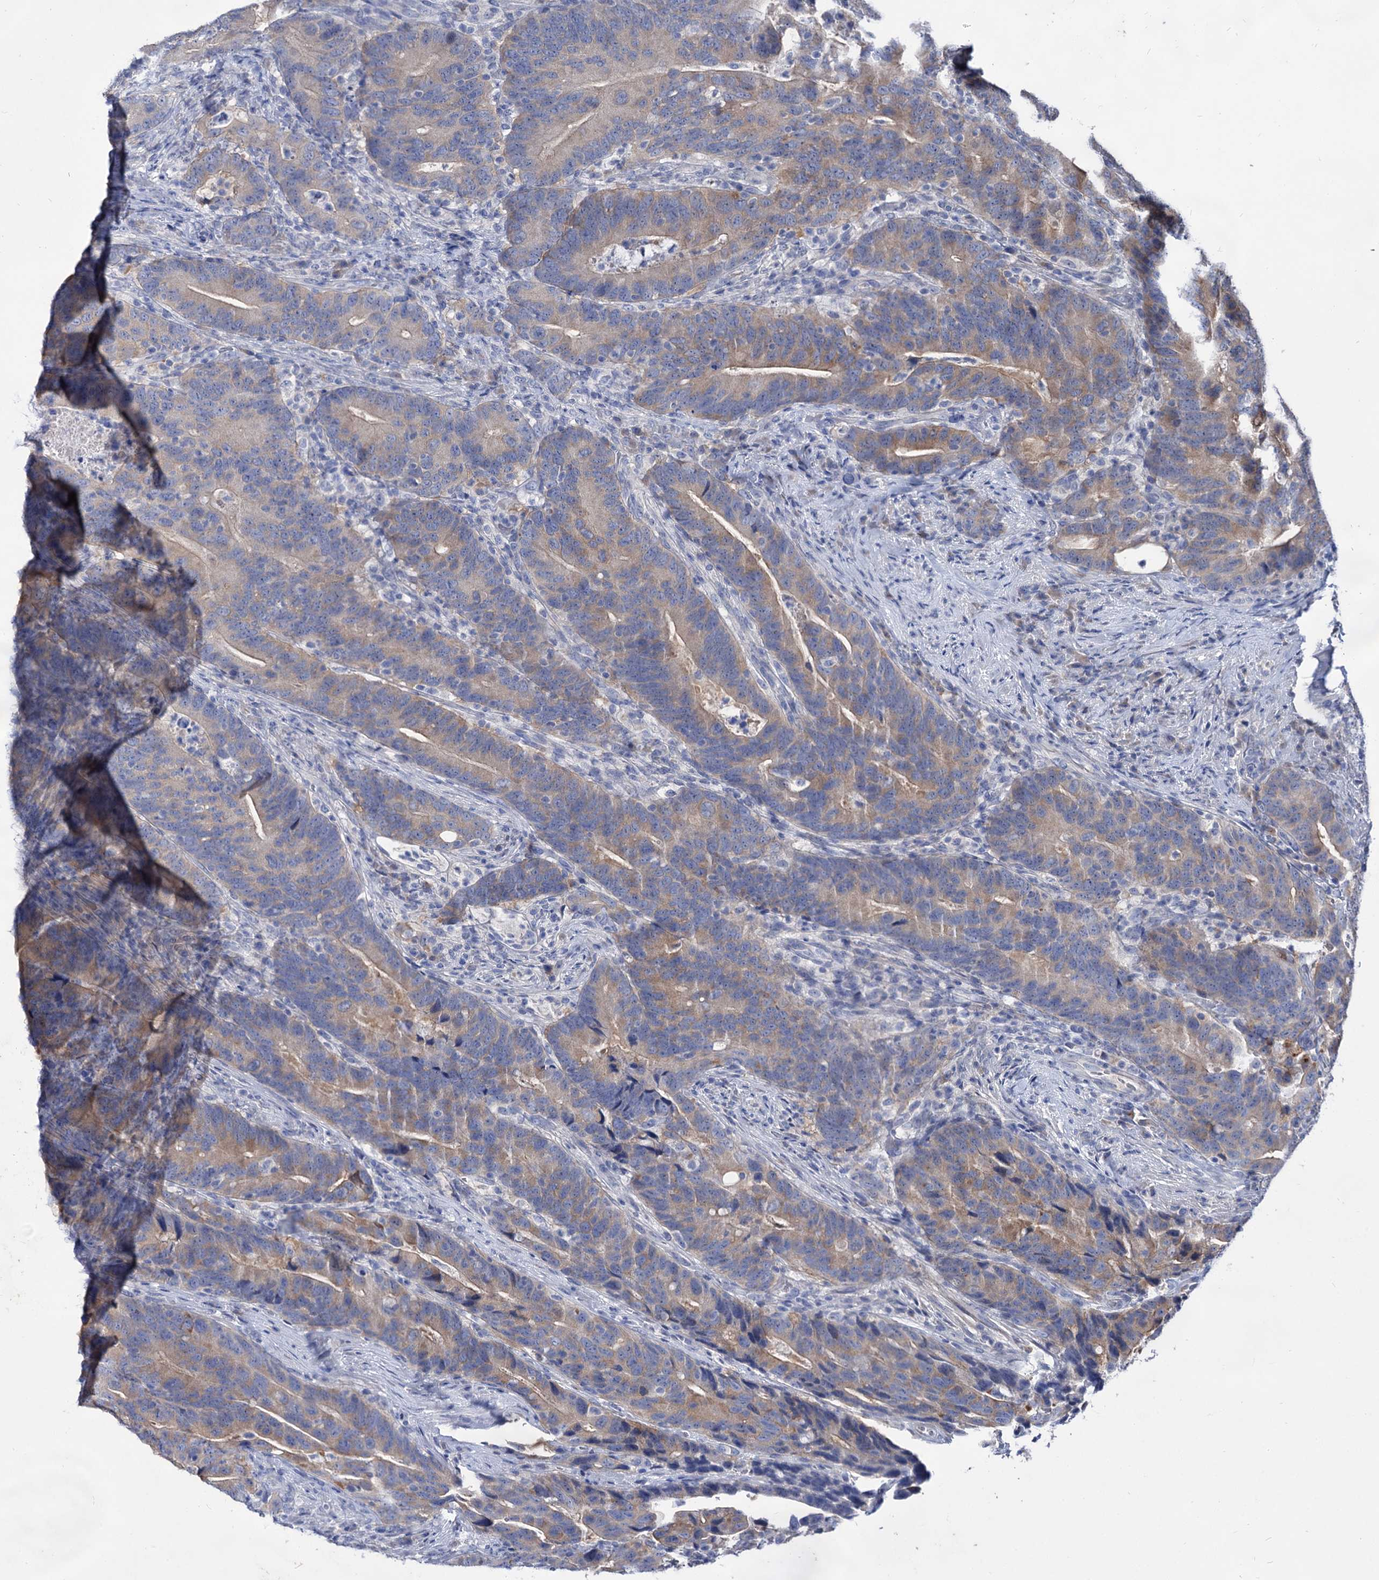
{"staining": {"intensity": "moderate", "quantity": "<25%", "location": "cytoplasmic/membranous"}, "tissue": "colorectal cancer", "cell_type": "Tumor cells", "image_type": "cancer", "snomed": [{"axis": "morphology", "description": "Adenocarcinoma, NOS"}, {"axis": "topography", "description": "Colon"}], "caption": "Immunohistochemical staining of colorectal cancer displays low levels of moderate cytoplasmic/membranous positivity in about <25% of tumor cells.", "gene": "ARFIP2", "patient": {"sex": "female", "age": 66}}